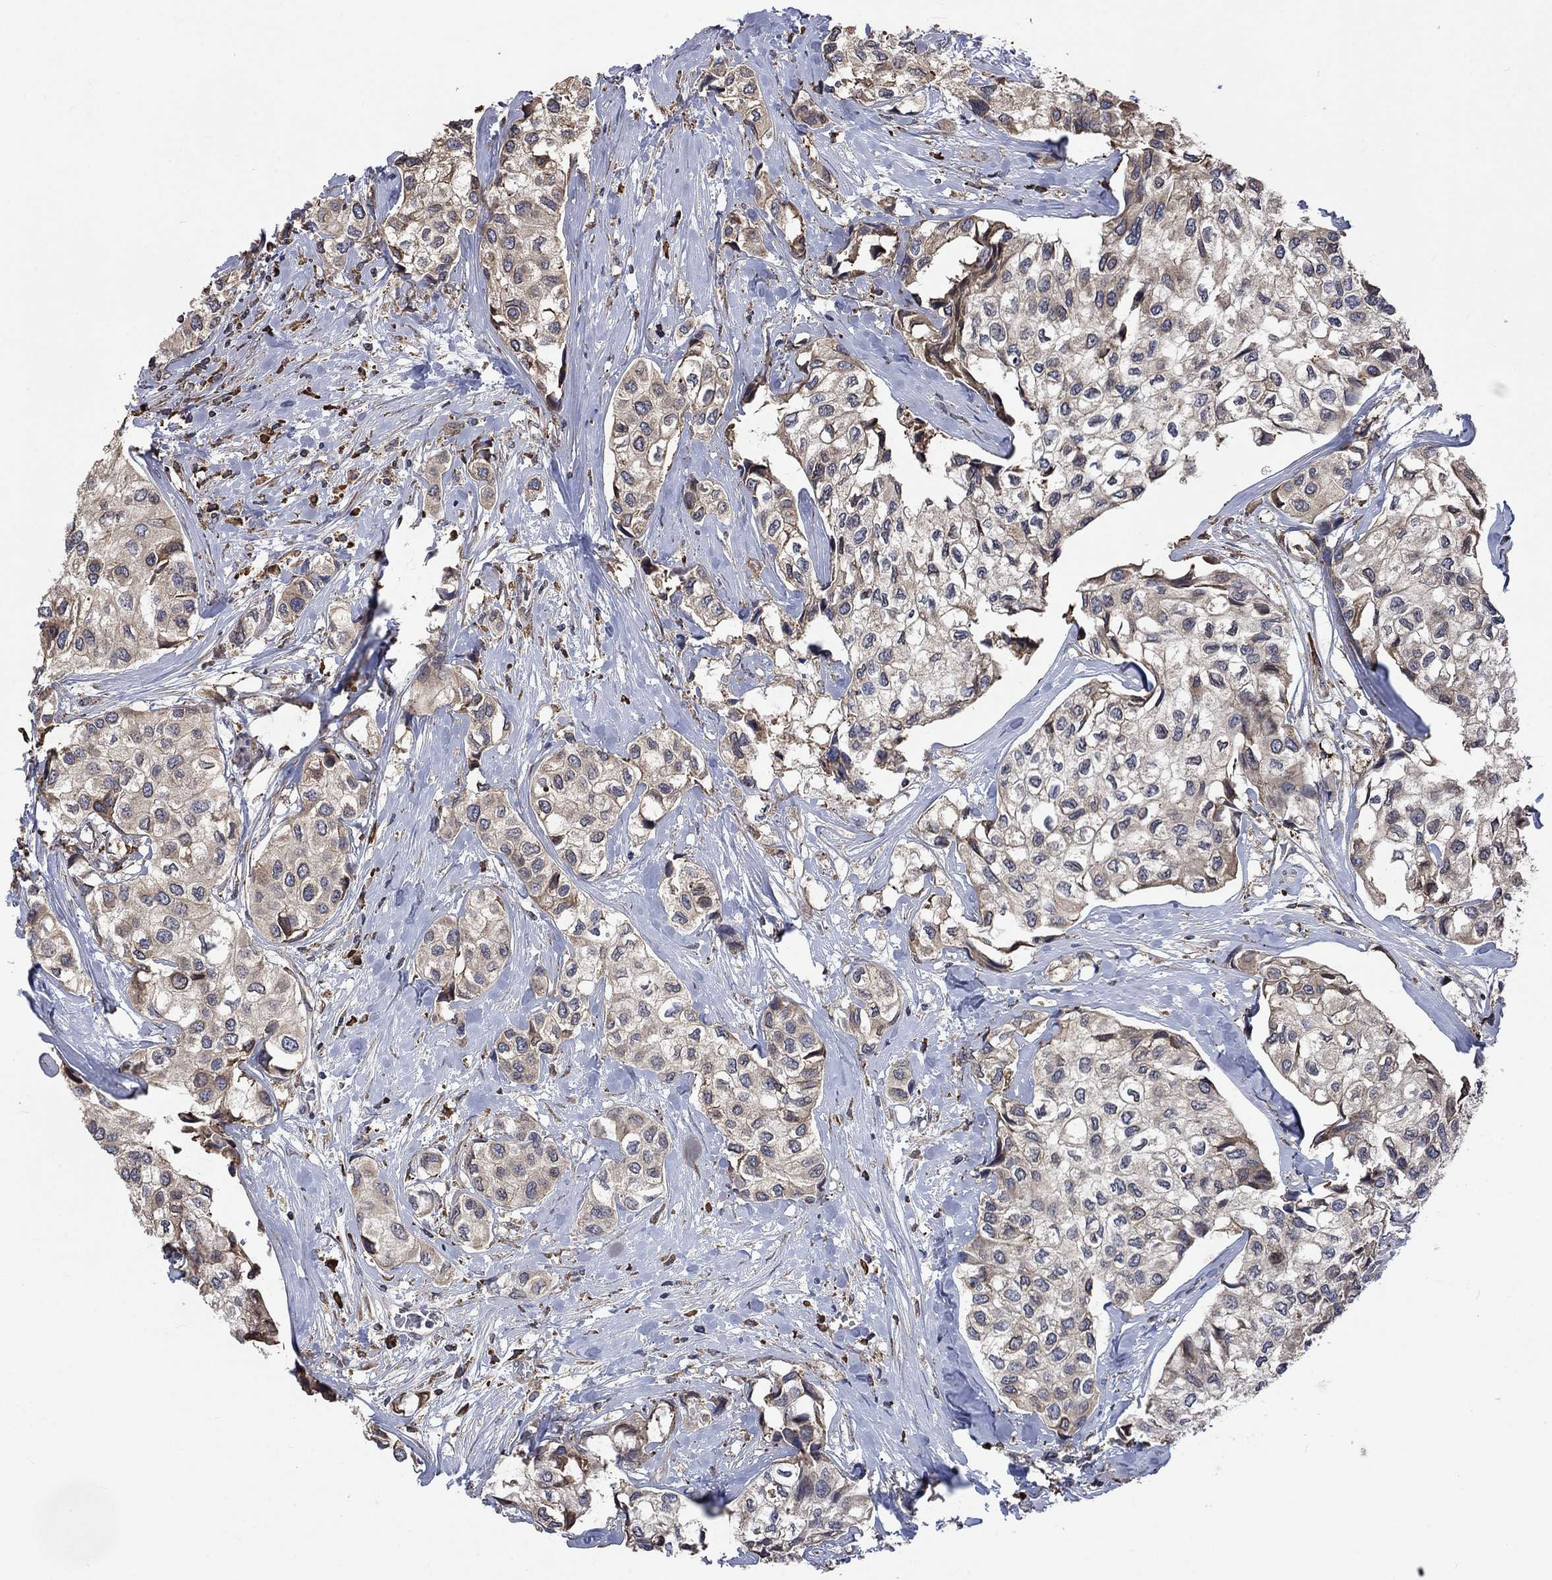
{"staining": {"intensity": "weak", "quantity": "25%-75%", "location": "cytoplasmic/membranous"}, "tissue": "urothelial cancer", "cell_type": "Tumor cells", "image_type": "cancer", "snomed": [{"axis": "morphology", "description": "Urothelial carcinoma, High grade"}, {"axis": "topography", "description": "Urinary bladder"}], "caption": "Immunohistochemical staining of high-grade urothelial carcinoma reveals low levels of weak cytoplasmic/membranous protein positivity in approximately 25%-75% of tumor cells.", "gene": "ESRRA", "patient": {"sex": "male", "age": 73}}